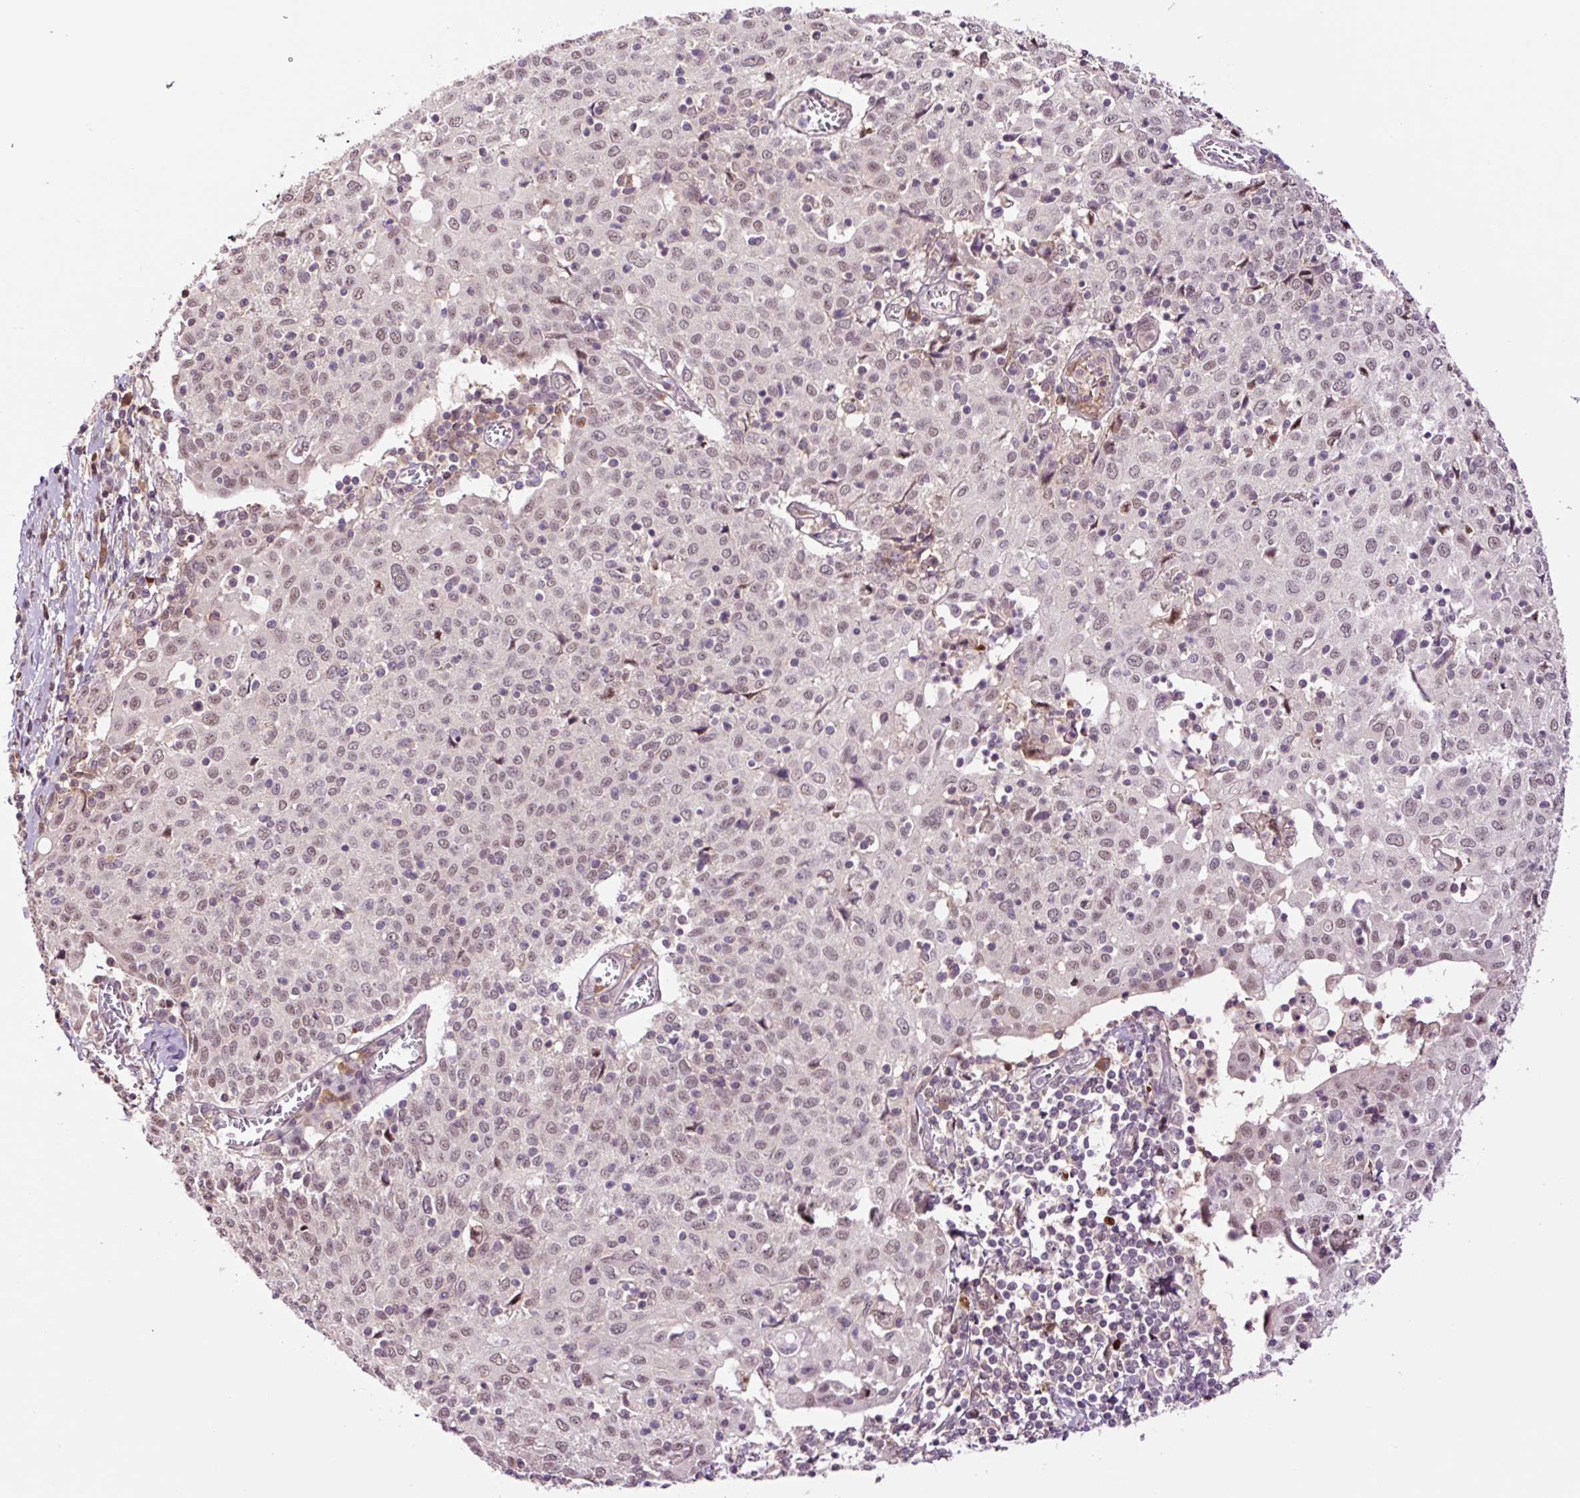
{"staining": {"intensity": "weak", "quantity": "<25%", "location": "nuclear"}, "tissue": "cervical cancer", "cell_type": "Tumor cells", "image_type": "cancer", "snomed": [{"axis": "morphology", "description": "Squamous cell carcinoma, NOS"}, {"axis": "topography", "description": "Cervix"}], "caption": "Photomicrograph shows no protein positivity in tumor cells of cervical squamous cell carcinoma tissue.", "gene": "DPPA4", "patient": {"sex": "female", "age": 52}}